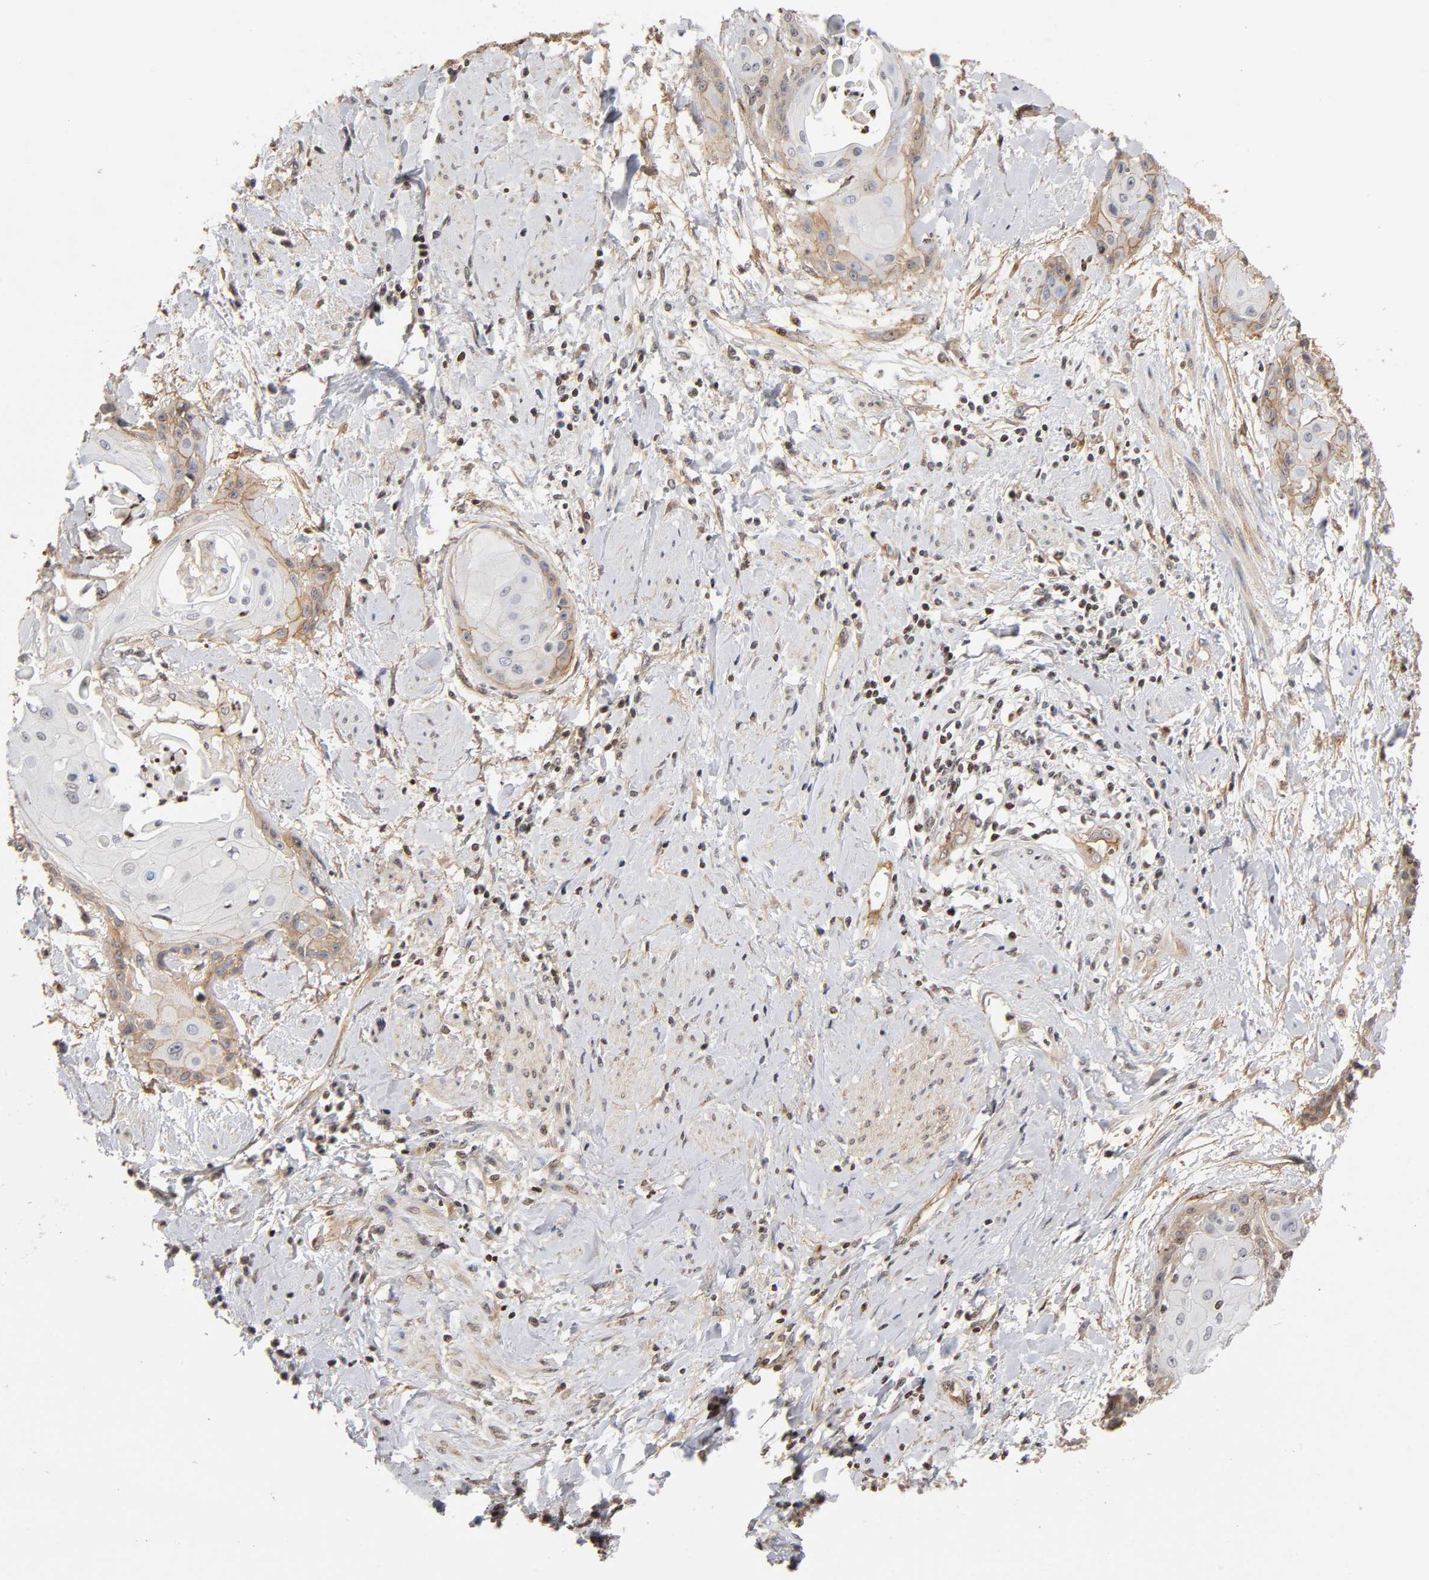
{"staining": {"intensity": "weak", "quantity": "<25%", "location": "cytoplasmic/membranous"}, "tissue": "cervical cancer", "cell_type": "Tumor cells", "image_type": "cancer", "snomed": [{"axis": "morphology", "description": "Squamous cell carcinoma, NOS"}, {"axis": "topography", "description": "Cervix"}], "caption": "Human cervical cancer (squamous cell carcinoma) stained for a protein using immunohistochemistry displays no staining in tumor cells.", "gene": "ITGAV", "patient": {"sex": "female", "age": 57}}